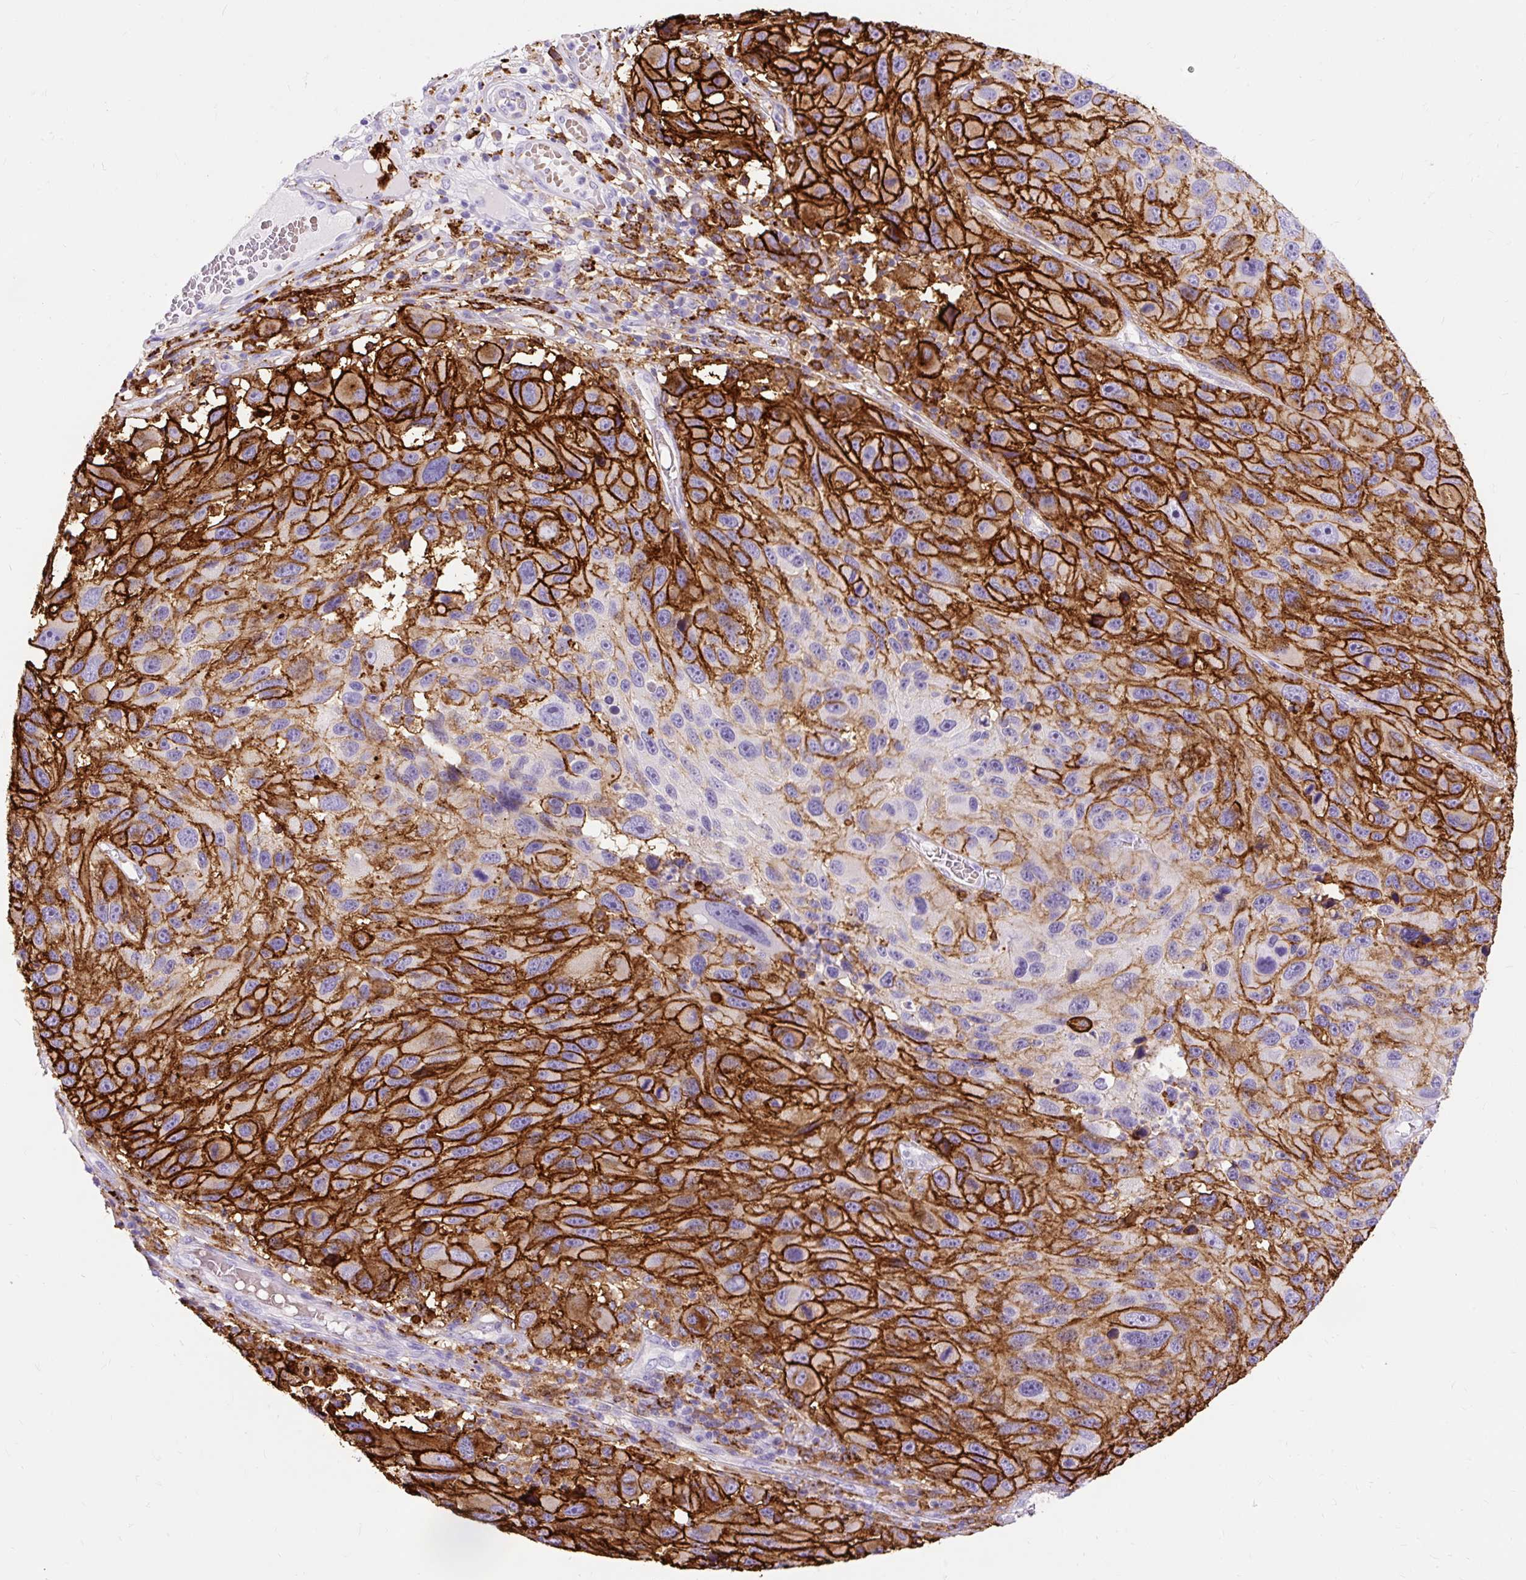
{"staining": {"intensity": "strong", "quantity": ">75%", "location": "cytoplasmic/membranous"}, "tissue": "melanoma", "cell_type": "Tumor cells", "image_type": "cancer", "snomed": [{"axis": "morphology", "description": "Malignant melanoma, NOS"}, {"axis": "topography", "description": "Skin"}], "caption": "This histopathology image reveals malignant melanoma stained with immunohistochemistry (IHC) to label a protein in brown. The cytoplasmic/membranous of tumor cells show strong positivity for the protein. Nuclei are counter-stained blue.", "gene": "HLA-DRA", "patient": {"sex": "male", "age": 53}}